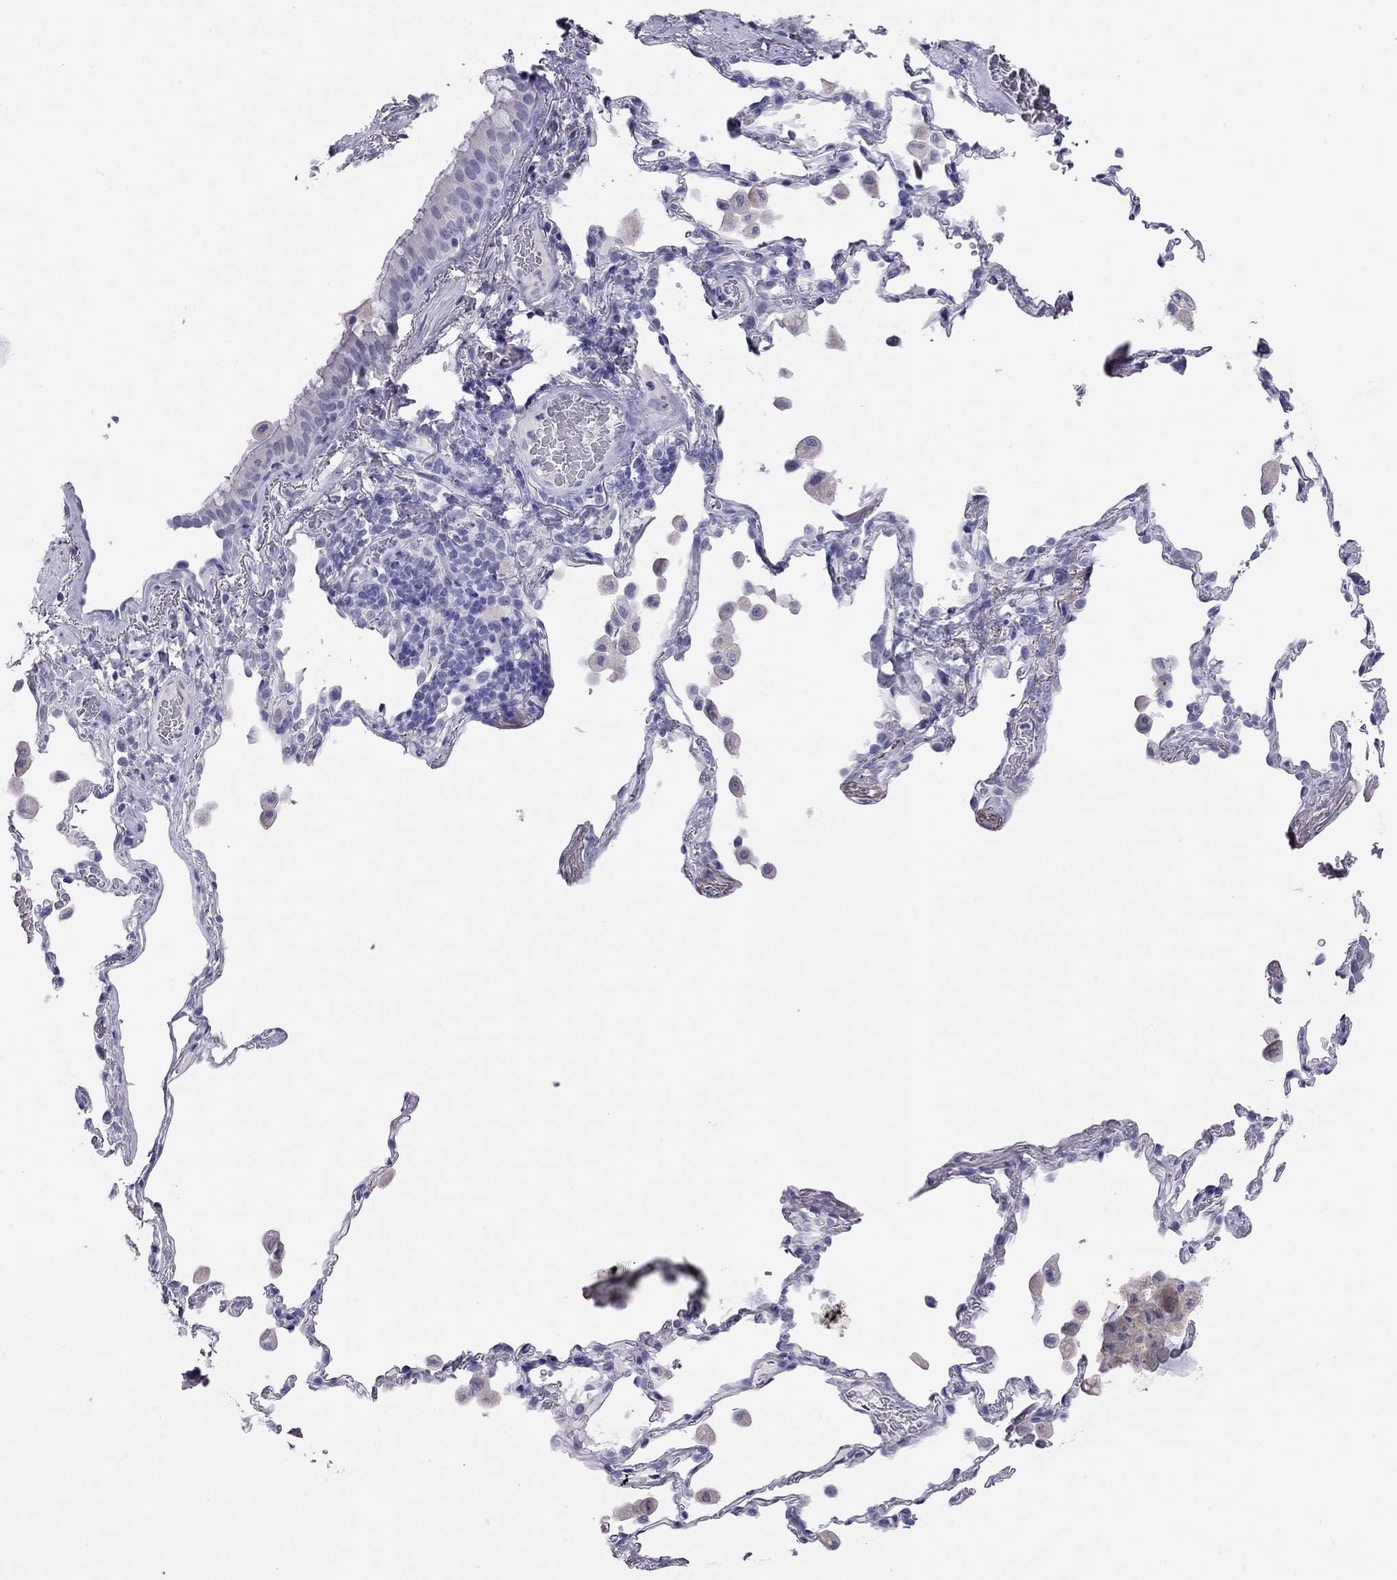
{"staining": {"intensity": "negative", "quantity": "none", "location": "none"}, "tissue": "bronchus", "cell_type": "Respiratory epithelial cells", "image_type": "normal", "snomed": [{"axis": "morphology", "description": "Normal tissue, NOS"}, {"axis": "topography", "description": "Bronchus"}, {"axis": "topography", "description": "Lung"}], "caption": "Image shows no significant protein staining in respiratory epithelial cells of normal bronchus.", "gene": "ODF4", "patient": {"sex": "male", "age": 54}}